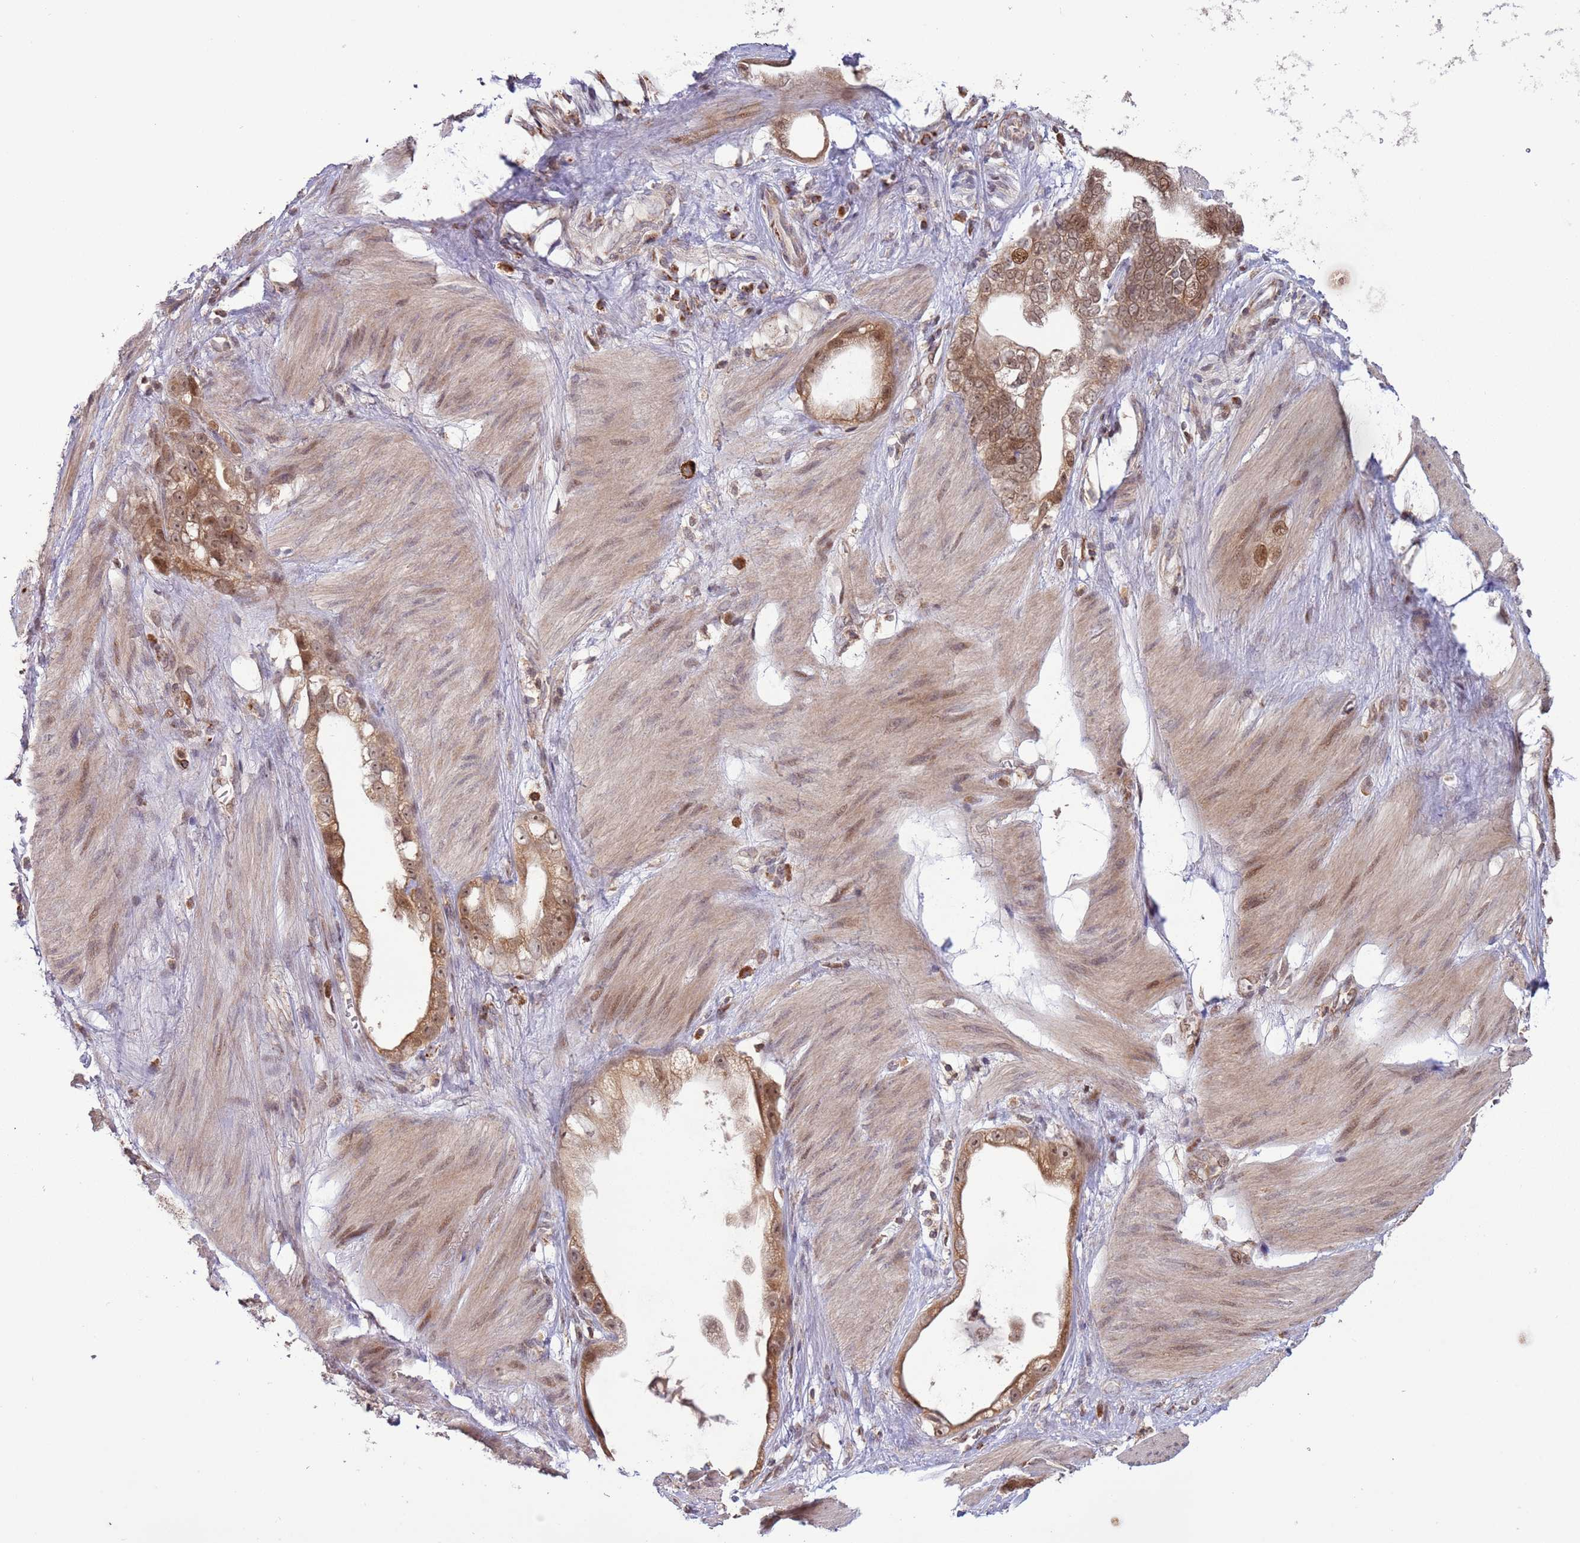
{"staining": {"intensity": "moderate", "quantity": ">75%", "location": "cytoplasmic/membranous,nuclear"}, "tissue": "stomach cancer", "cell_type": "Tumor cells", "image_type": "cancer", "snomed": [{"axis": "morphology", "description": "Adenocarcinoma, NOS"}, {"axis": "topography", "description": "Stomach"}], "caption": "Moderate cytoplasmic/membranous and nuclear staining for a protein is appreciated in approximately >75% of tumor cells of adenocarcinoma (stomach) using immunohistochemistry (IHC).", "gene": "RCOR2", "patient": {"sex": "male", "age": 55}}